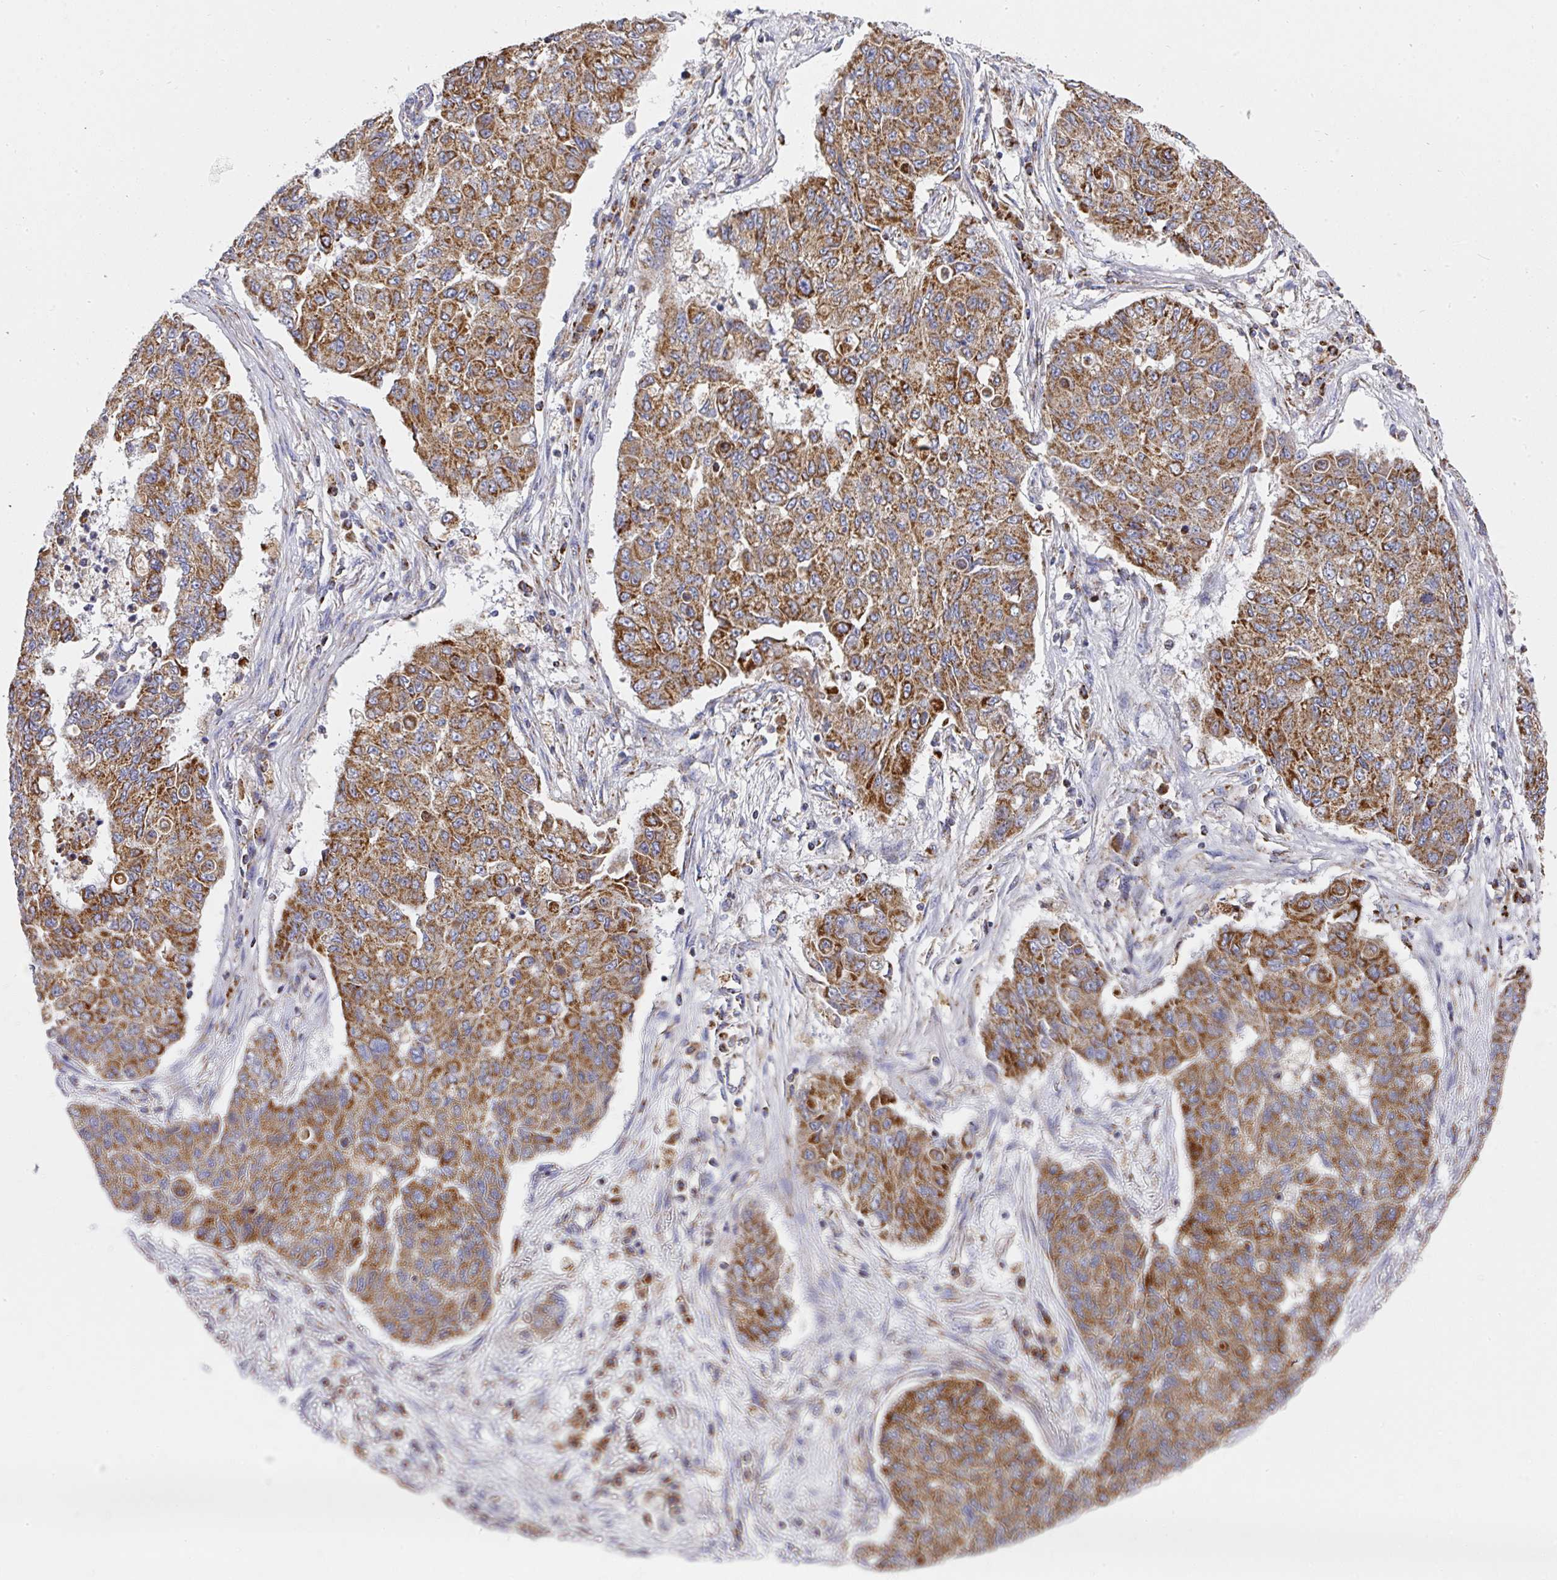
{"staining": {"intensity": "strong", "quantity": ">75%", "location": "cytoplasmic/membranous"}, "tissue": "lung cancer", "cell_type": "Tumor cells", "image_type": "cancer", "snomed": [{"axis": "morphology", "description": "Squamous cell carcinoma, NOS"}, {"axis": "topography", "description": "Lung"}], "caption": "This micrograph reveals immunohistochemistry (IHC) staining of squamous cell carcinoma (lung), with high strong cytoplasmic/membranous expression in approximately >75% of tumor cells.", "gene": "UQCRFS1", "patient": {"sex": "male", "age": 74}}